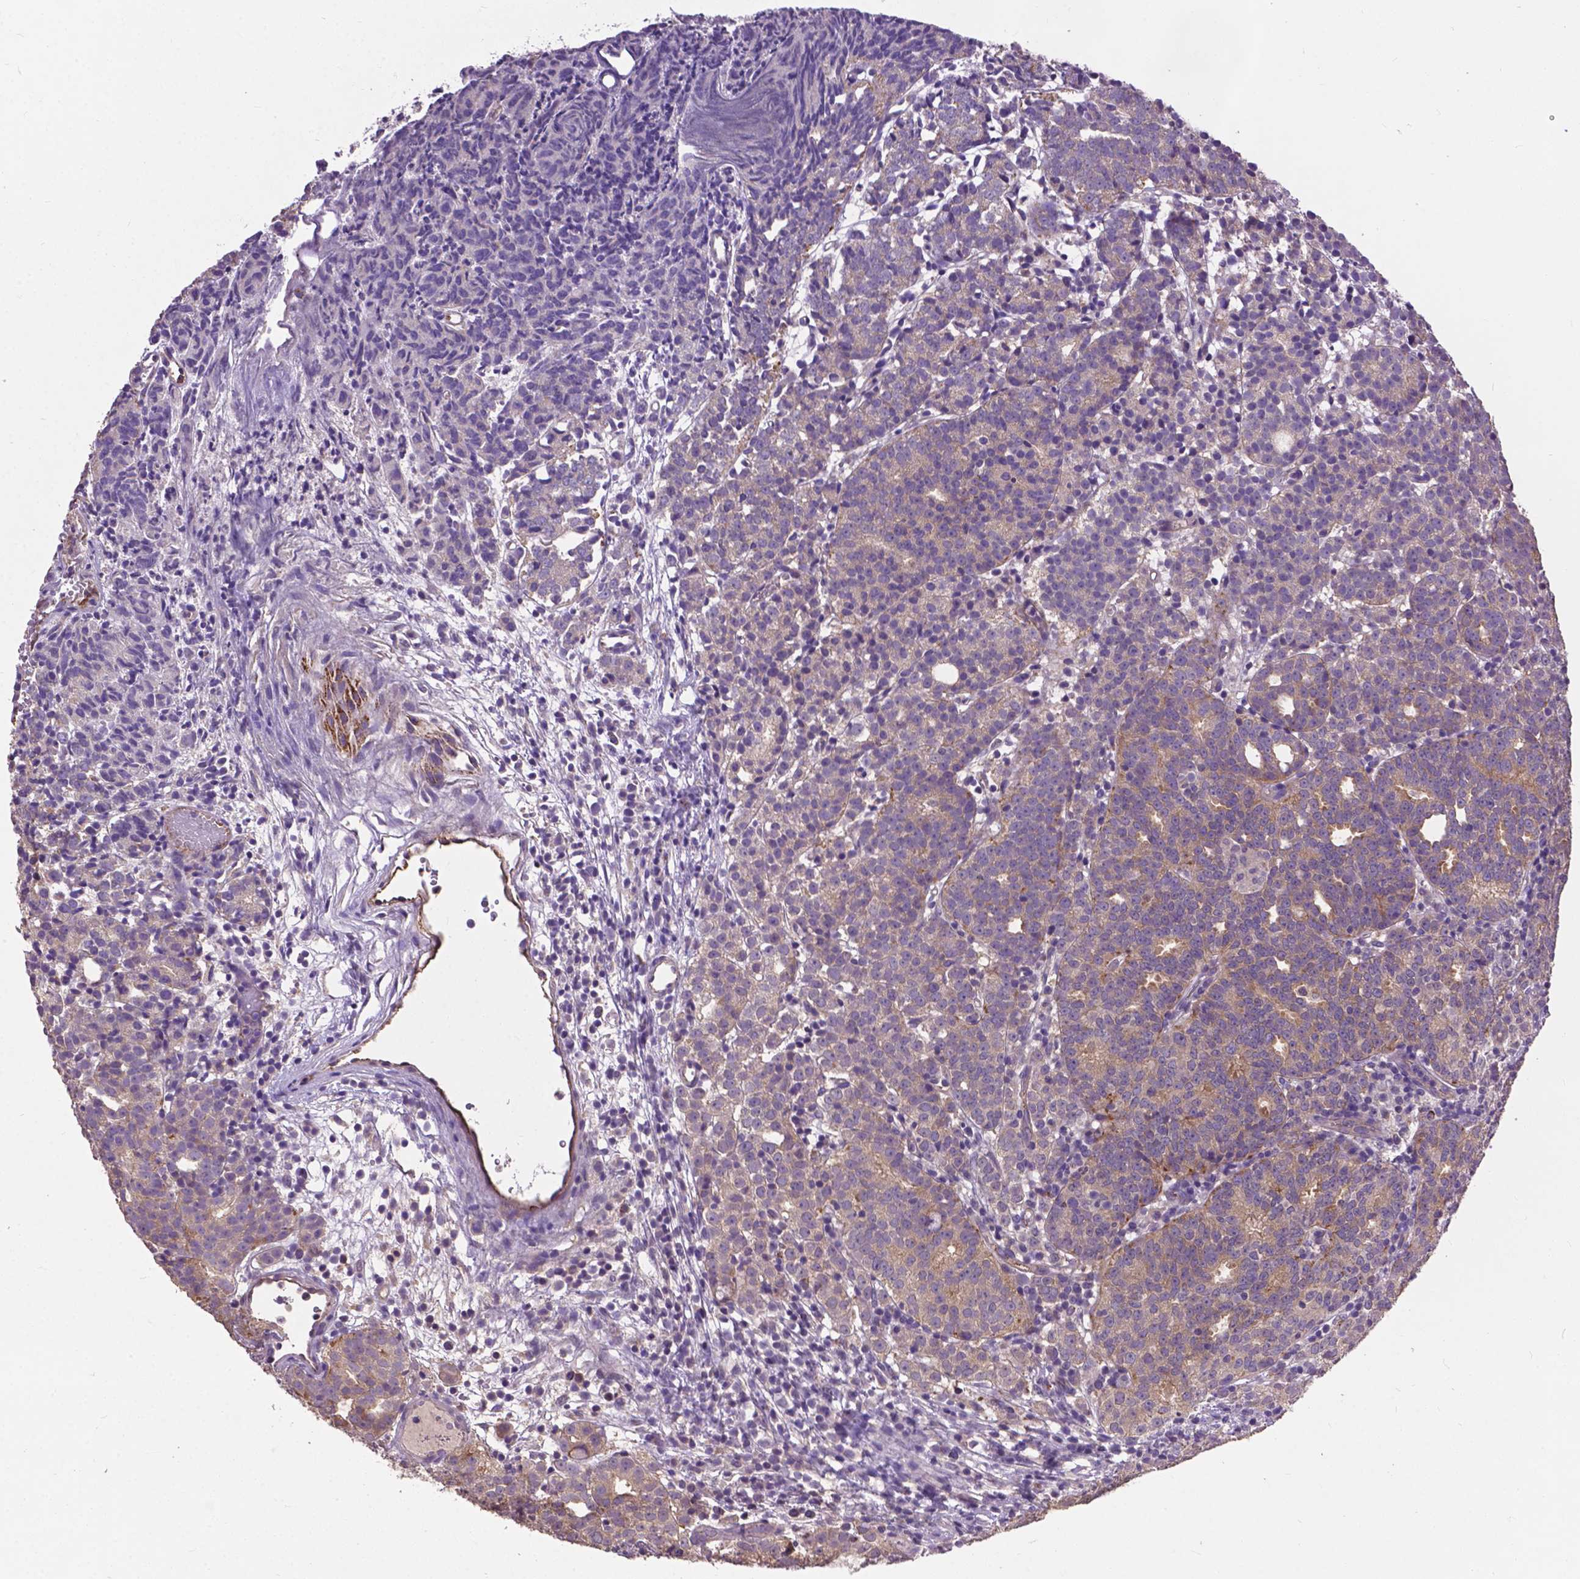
{"staining": {"intensity": "moderate", "quantity": "<25%", "location": "cytoplasmic/membranous"}, "tissue": "prostate cancer", "cell_type": "Tumor cells", "image_type": "cancer", "snomed": [{"axis": "morphology", "description": "Adenocarcinoma, High grade"}, {"axis": "topography", "description": "Prostate"}], "caption": "Protein expression by immunohistochemistry reveals moderate cytoplasmic/membranous expression in approximately <25% of tumor cells in prostate cancer (adenocarcinoma (high-grade)). Using DAB (brown) and hematoxylin (blue) stains, captured at high magnification using brightfield microscopy.", "gene": "ZNF337", "patient": {"sex": "male", "age": 53}}